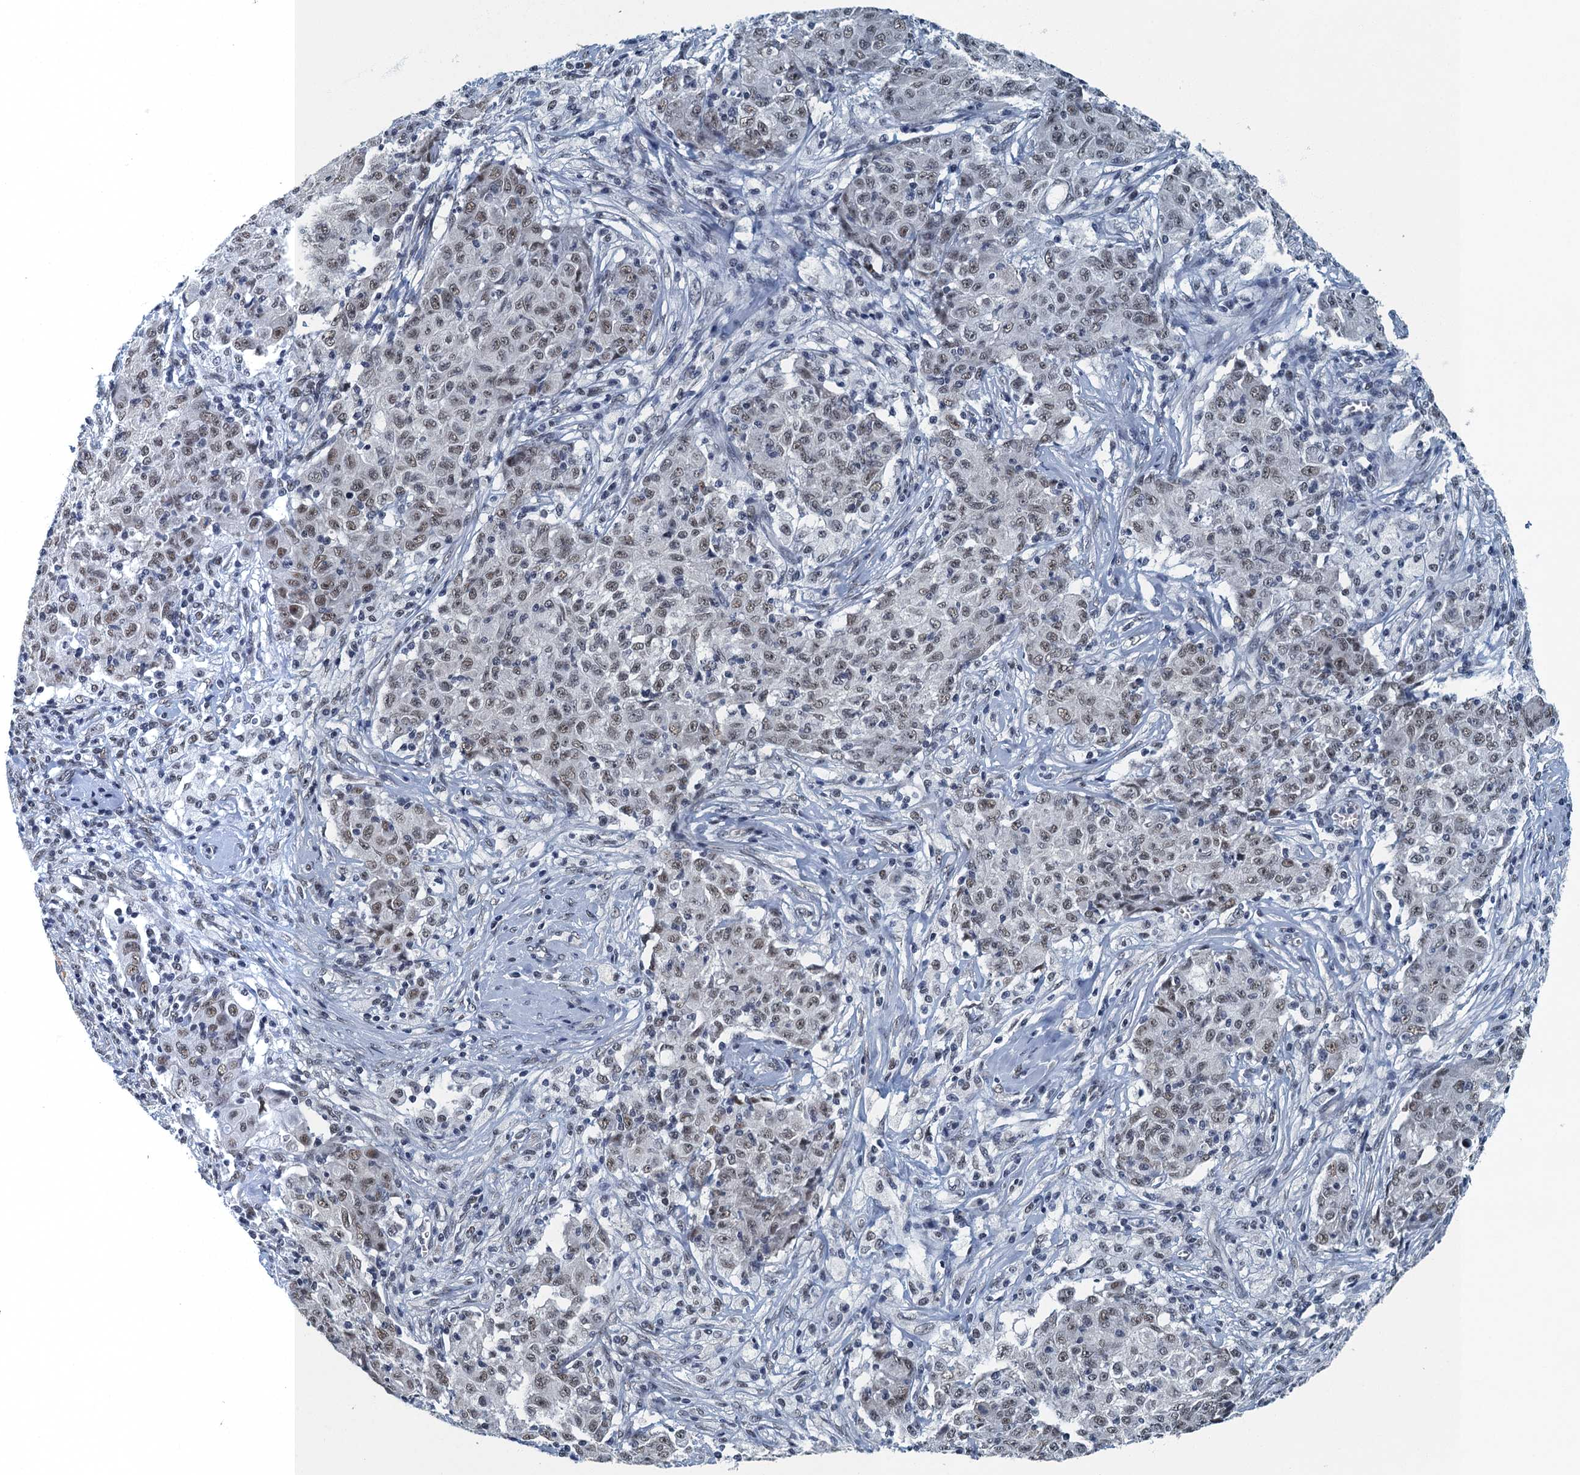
{"staining": {"intensity": "weak", "quantity": ">75%", "location": "nuclear"}, "tissue": "ovarian cancer", "cell_type": "Tumor cells", "image_type": "cancer", "snomed": [{"axis": "morphology", "description": "Carcinoma, endometroid"}, {"axis": "topography", "description": "Ovary"}], "caption": "Human ovarian cancer stained for a protein (brown) reveals weak nuclear positive positivity in approximately >75% of tumor cells.", "gene": "GADL1", "patient": {"sex": "female", "age": 42}}